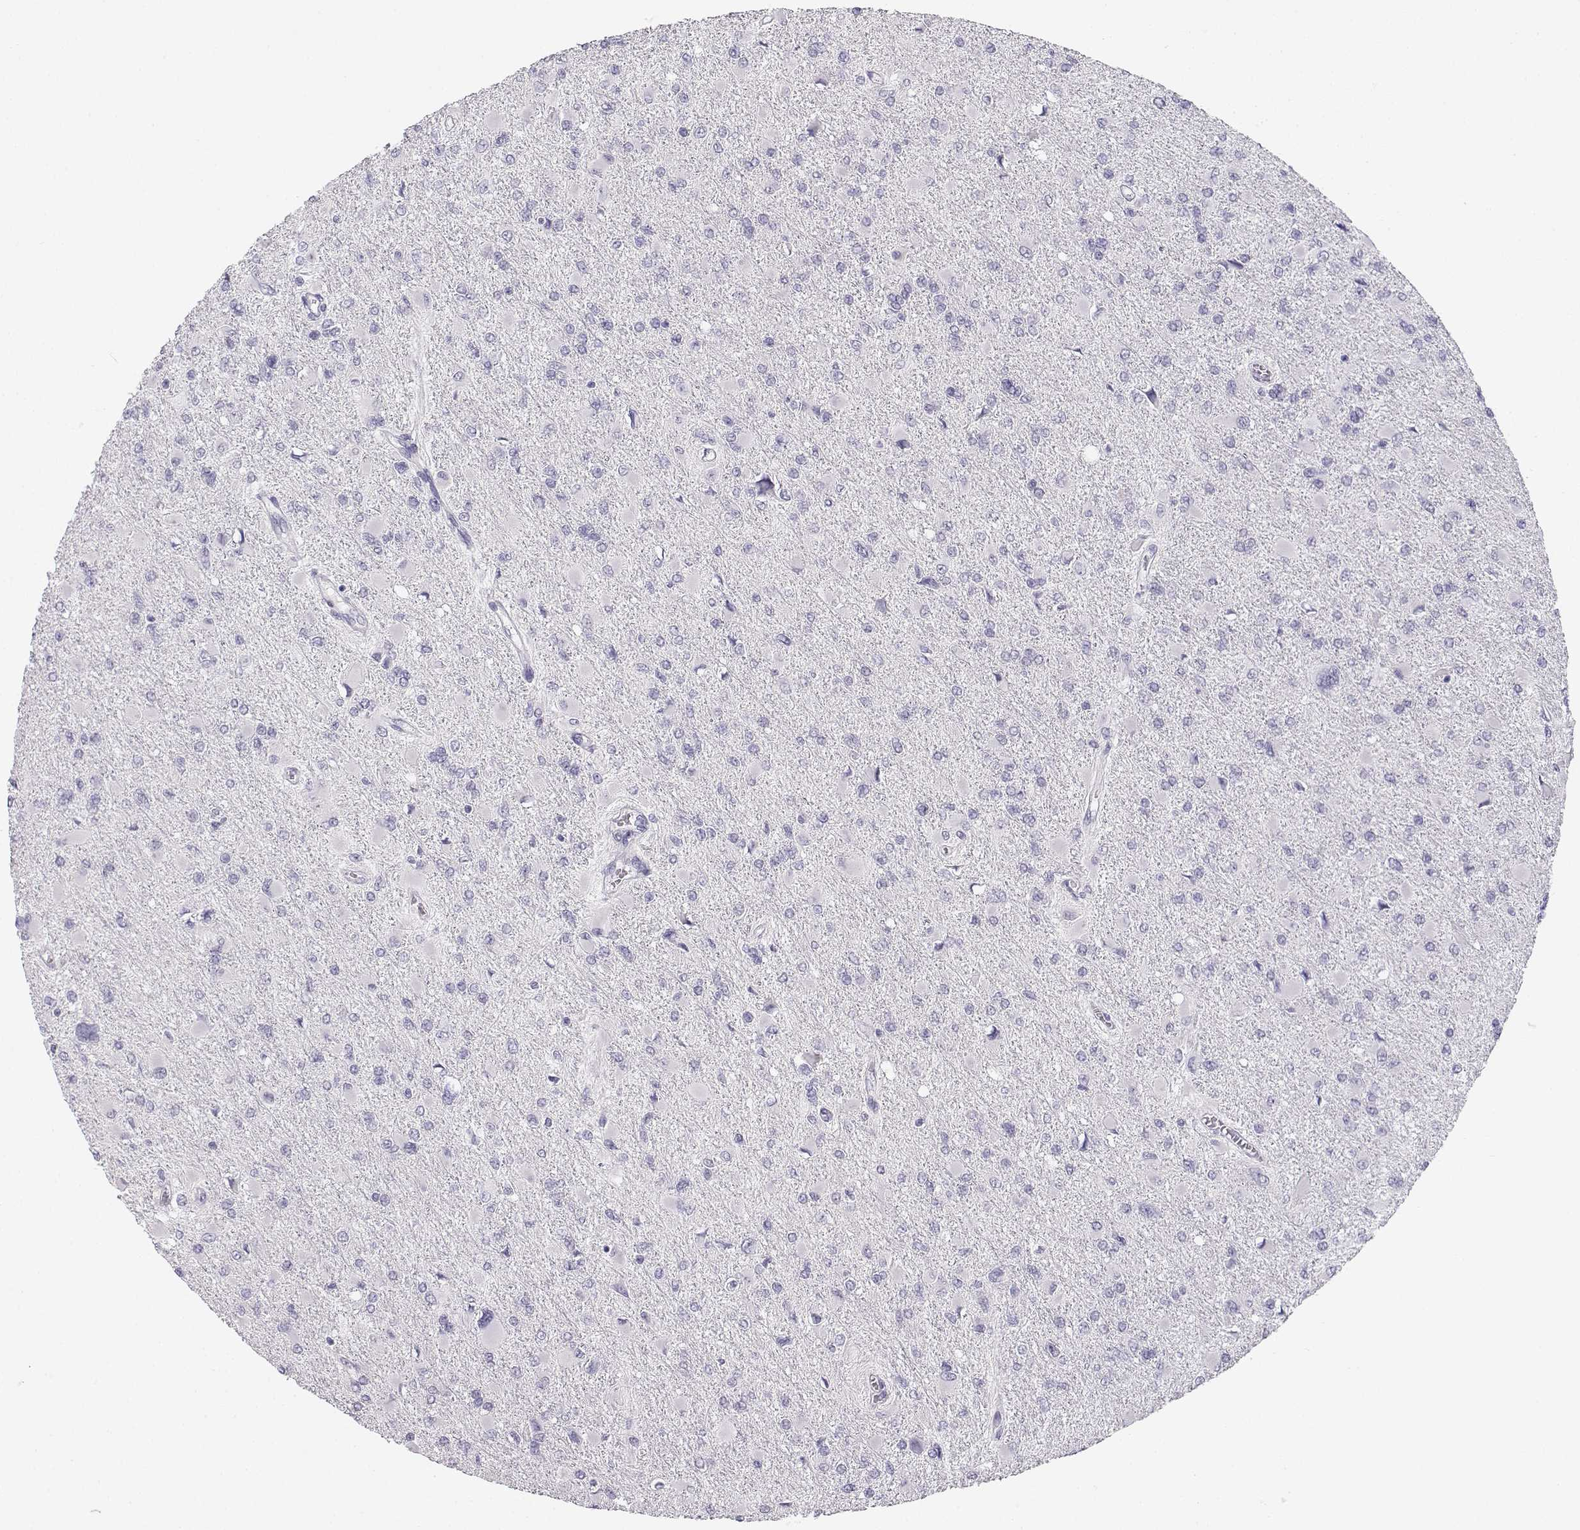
{"staining": {"intensity": "negative", "quantity": "none", "location": "none"}, "tissue": "glioma", "cell_type": "Tumor cells", "image_type": "cancer", "snomed": [{"axis": "morphology", "description": "Glioma, malignant, High grade"}, {"axis": "topography", "description": "Cerebral cortex"}], "caption": "IHC photomicrograph of glioma stained for a protein (brown), which displays no positivity in tumor cells. The staining is performed using DAB (3,3'-diaminobenzidine) brown chromogen with nuclei counter-stained in using hematoxylin.", "gene": "NUTM1", "patient": {"sex": "female", "age": 36}}